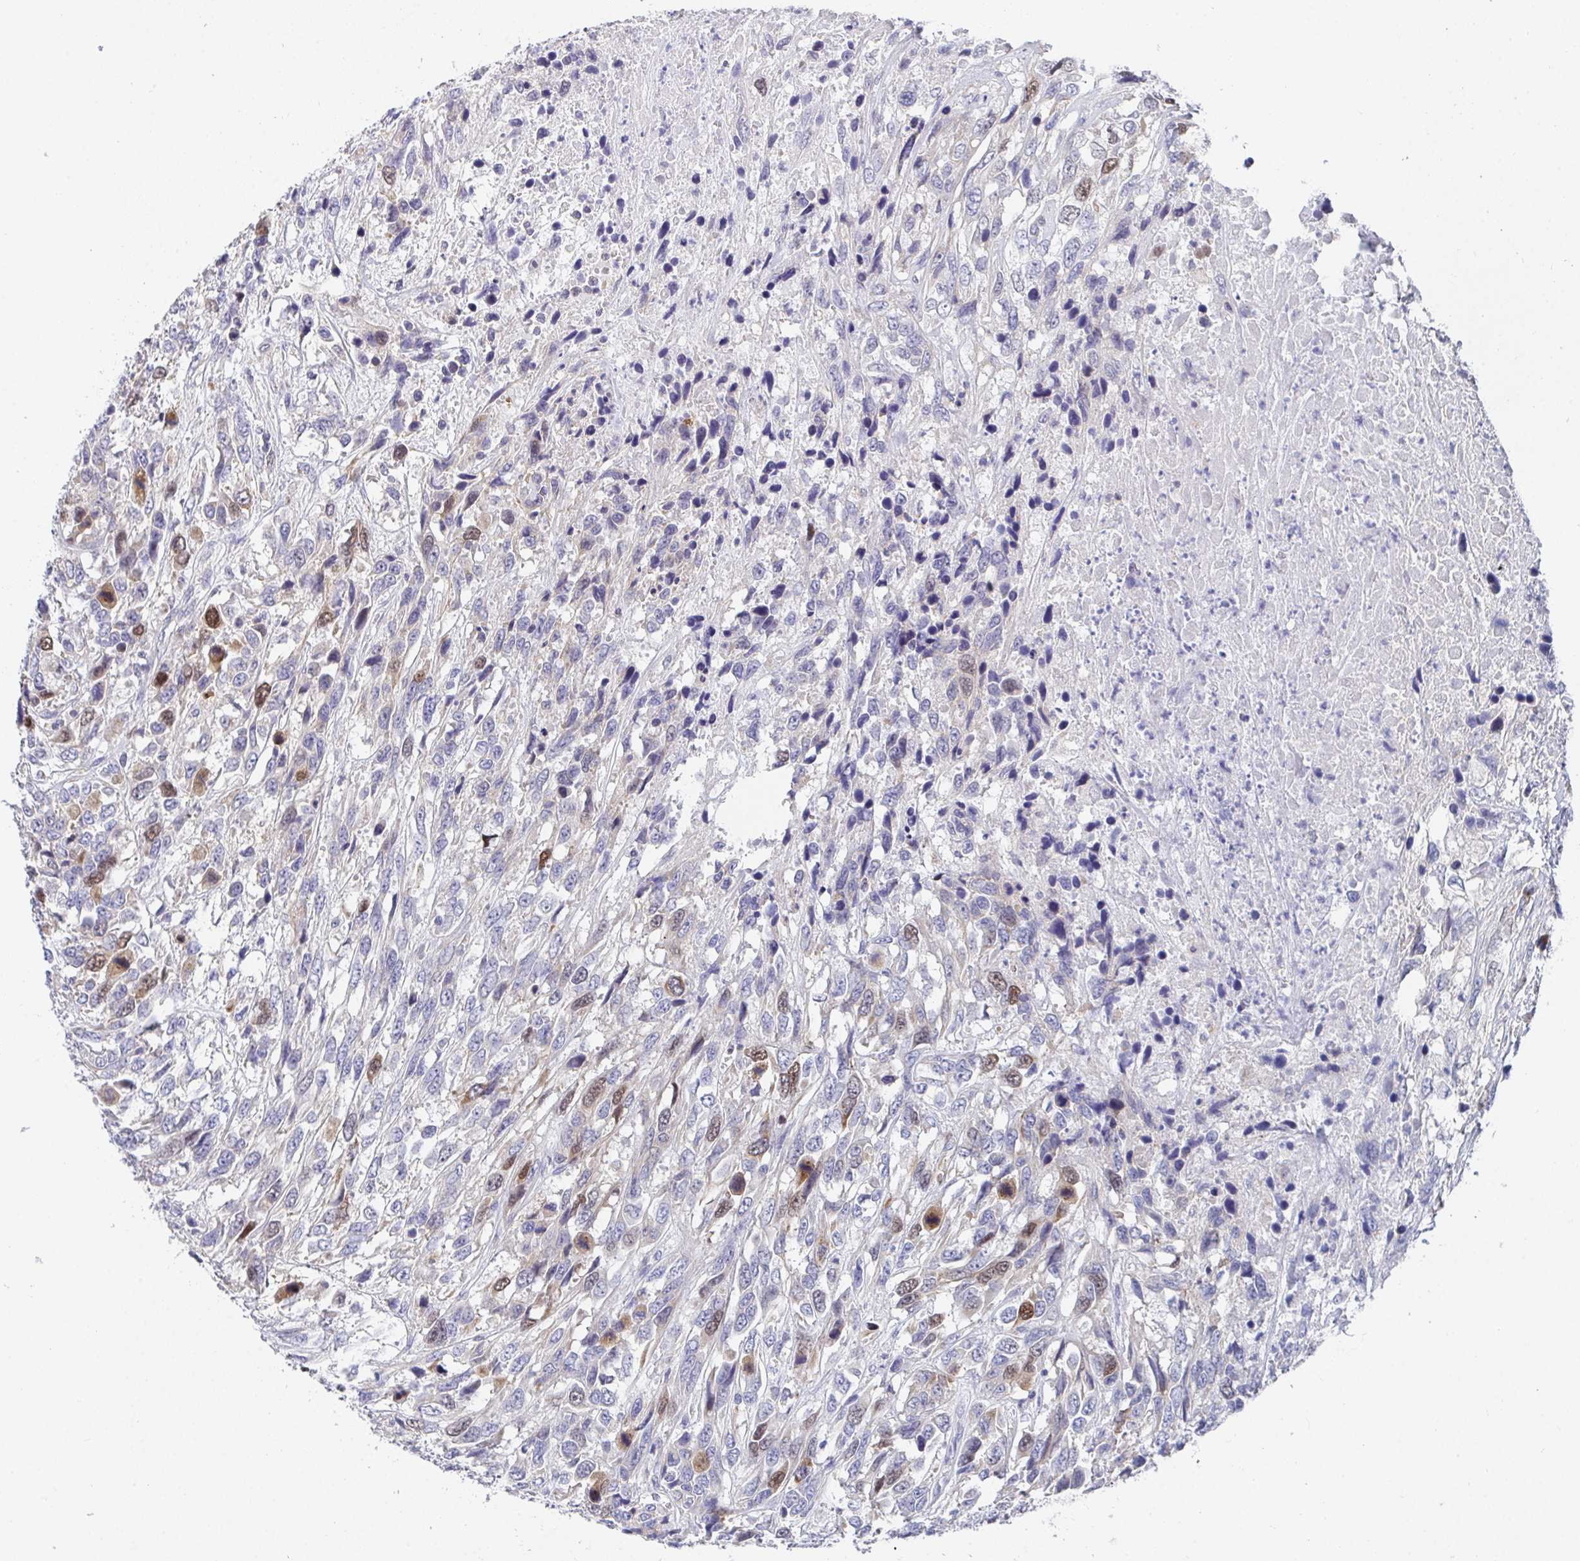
{"staining": {"intensity": "moderate", "quantity": "<25%", "location": "nuclear"}, "tissue": "urothelial cancer", "cell_type": "Tumor cells", "image_type": "cancer", "snomed": [{"axis": "morphology", "description": "Urothelial carcinoma, High grade"}, {"axis": "topography", "description": "Urinary bladder"}], "caption": "Immunohistochemistry (IHC) (DAB) staining of urothelial cancer demonstrates moderate nuclear protein staining in about <25% of tumor cells.", "gene": "ATP5F1C", "patient": {"sex": "female", "age": 70}}